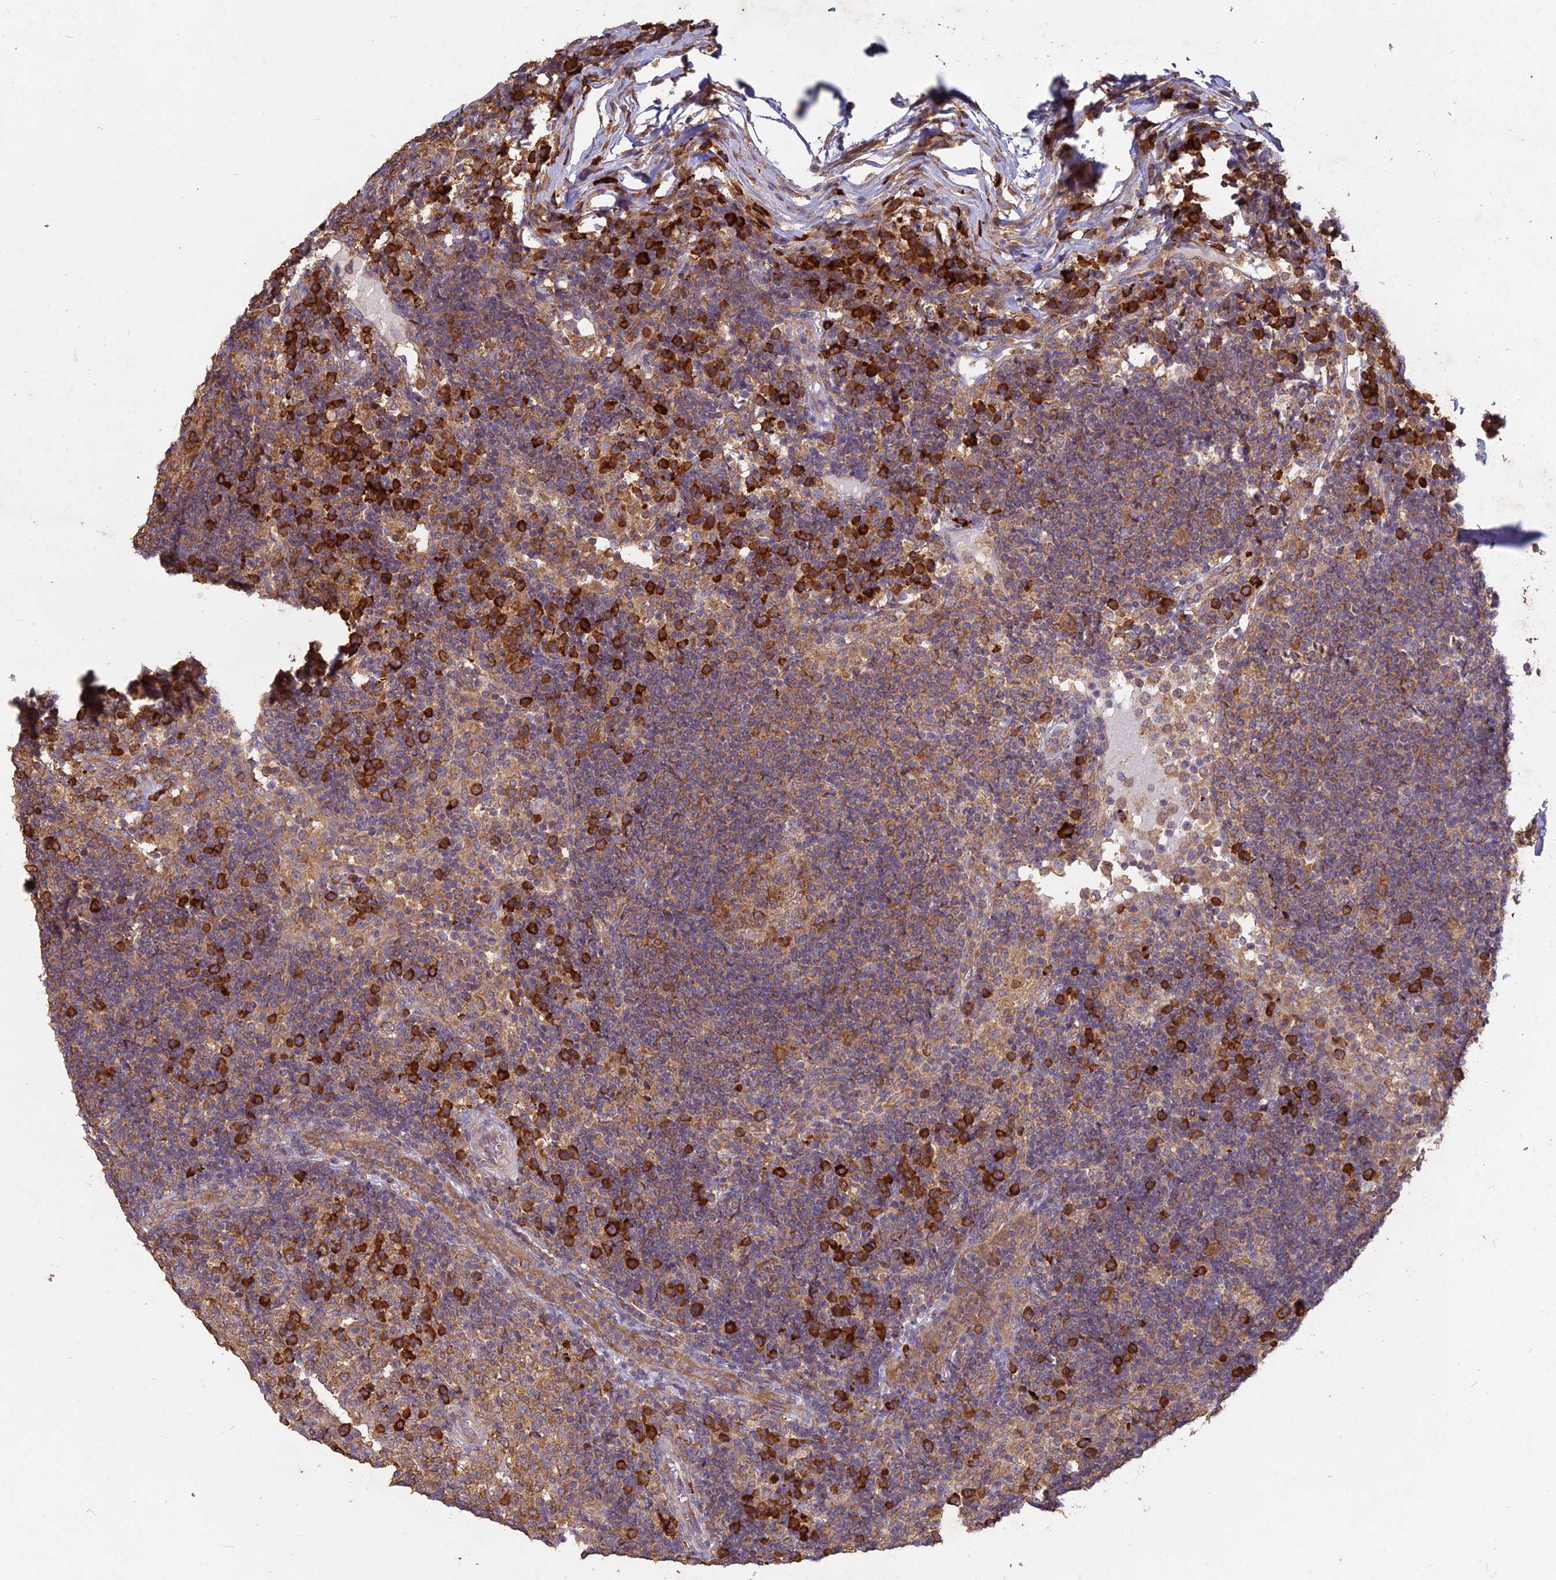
{"staining": {"intensity": "moderate", "quantity": ">75%", "location": "cytoplasmic/membranous"}, "tissue": "lymph node", "cell_type": "Germinal center cells", "image_type": "normal", "snomed": [{"axis": "morphology", "description": "Normal tissue, NOS"}, {"axis": "topography", "description": "Lymph node"}], "caption": "Immunohistochemistry (IHC) image of unremarkable lymph node: lymph node stained using IHC displays medium levels of moderate protein expression localized specifically in the cytoplasmic/membranous of germinal center cells, appearing as a cytoplasmic/membranous brown color.", "gene": "NXNL2", "patient": {"sex": "female", "age": 53}}